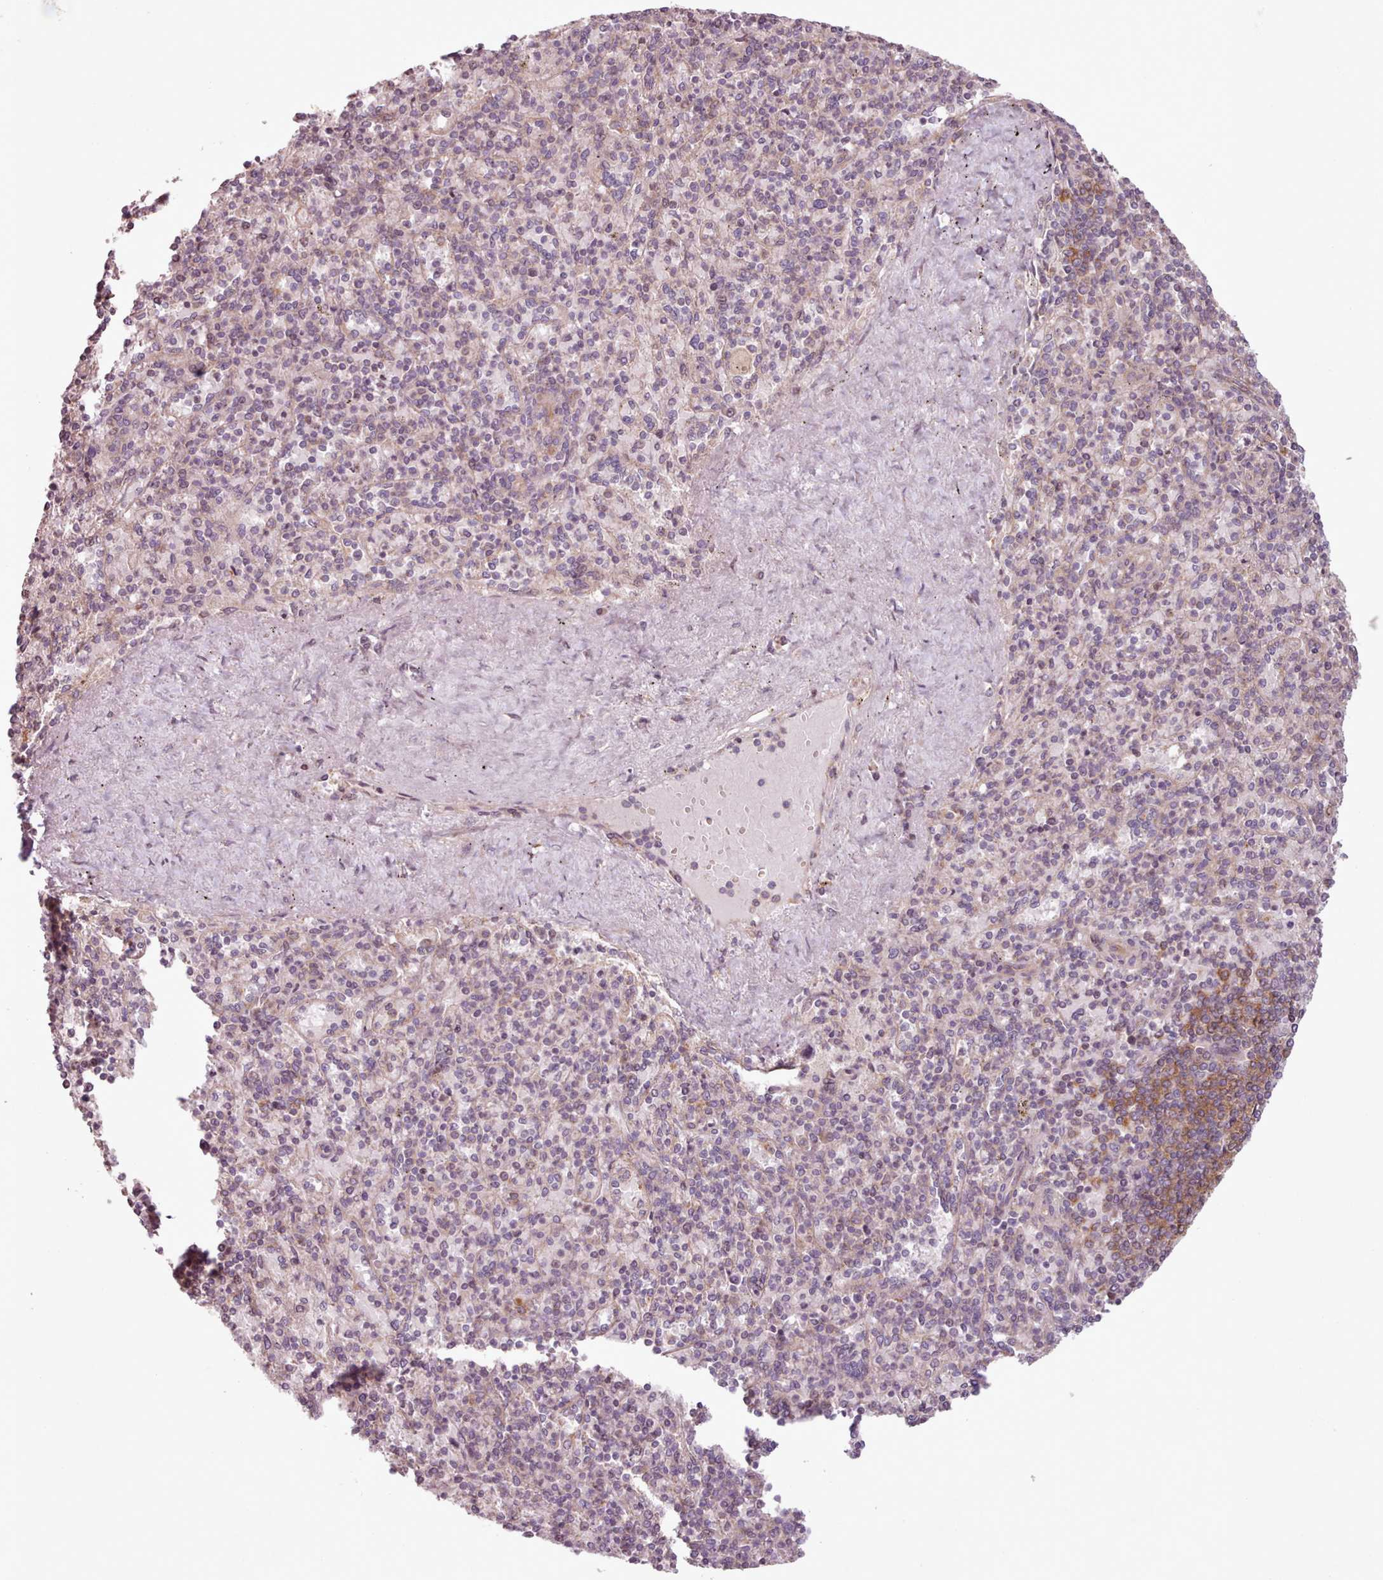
{"staining": {"intensity": "moderate", "quantity": "<25%", "location": "cytoplasmic/membranous"}, "tissue": "spleen", "cell_type": "Cells in red pulp", "image_type": "normal", "snomed": [{"axis": "morphology", "description": "Normal tissue, NOS"}, {"axis": "topography", "description": "Spleen"}], "caption": "Spleen was stained to show a protein in brown. There is low levels of moderate cytoplasmic/membranous expression in approximately <25% of cells in red pulp. (DAB (3,3'-diaminobenzidine) IHC with brightfield microscopy, high magnification).", "gene": "WASHC2A", "patient": {"sex": "male", "age": 82}}